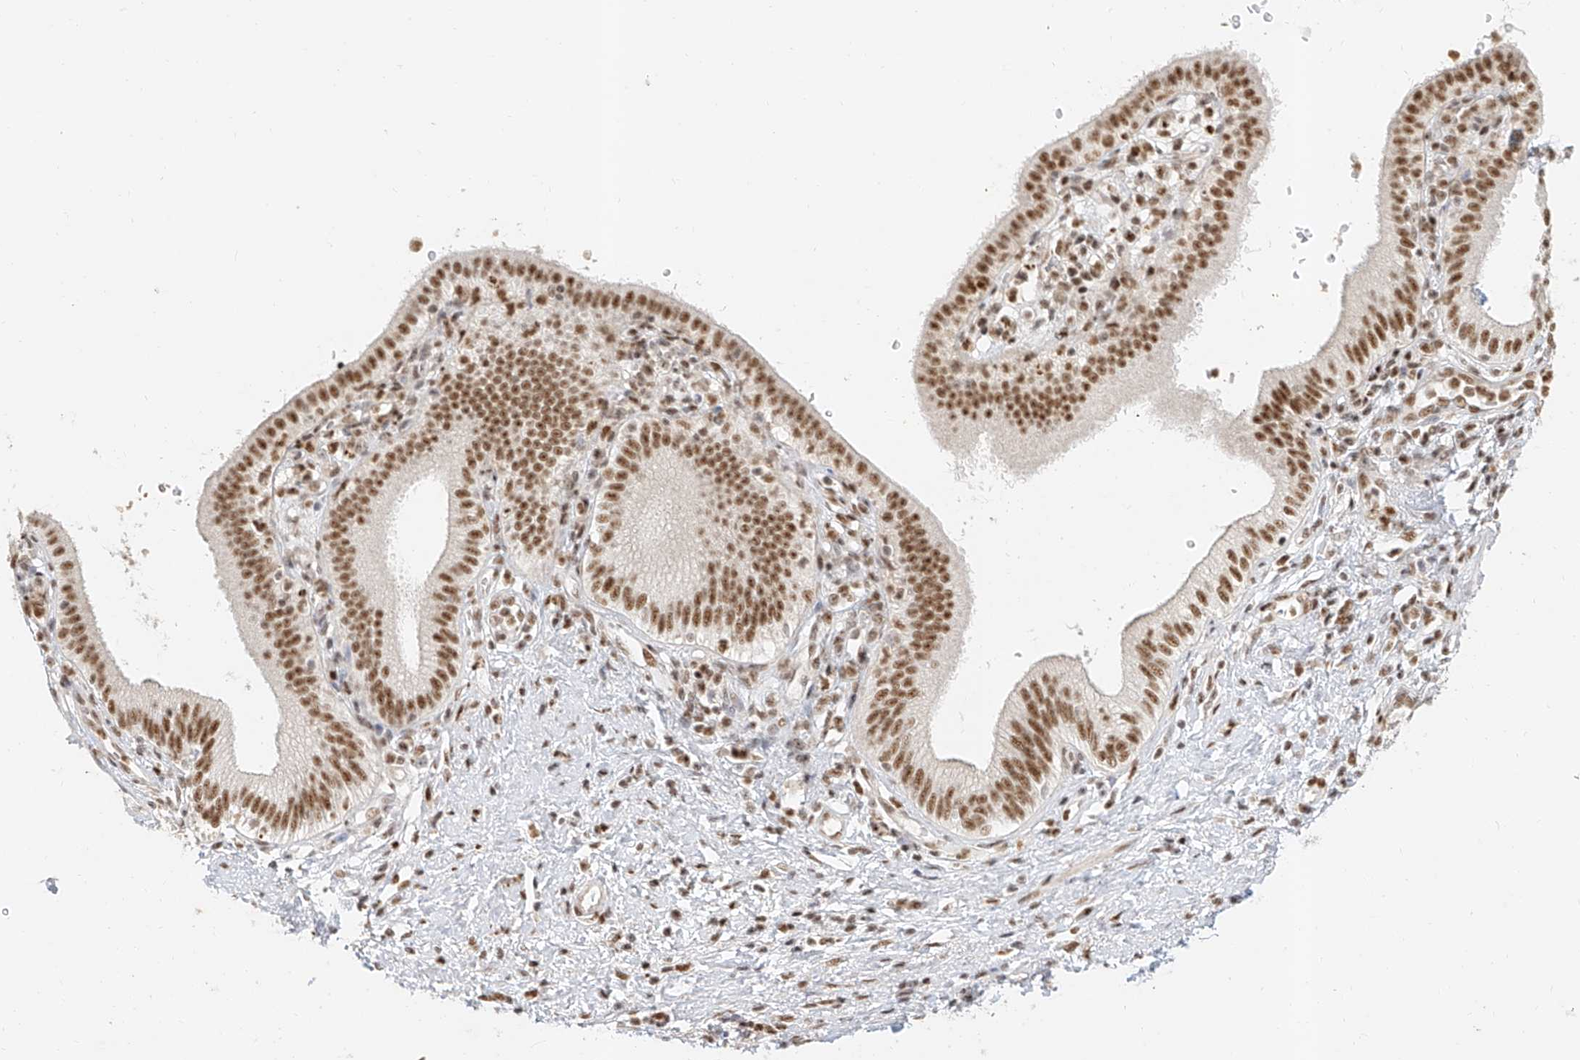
{"staining": {"intensity": "moderate", "quantity": ">75%", "location": "nuclear"}, "tissue": "pancreatic cancer", "cell_type": "Tumor cells", "image_type": "cancer", "snomed": [{"axis": "morphology", "description": "Adenocarcinoma, NOS"}, {"axis": "topography", "description": "Pancreas"}], "caption": "Adenocarcinoma (pancreatic) stained for a protein displays moderate nuclear positivity in tumor cells.", "gene": "CXorf58", "patient": {"sex": "female", "age": 73}}